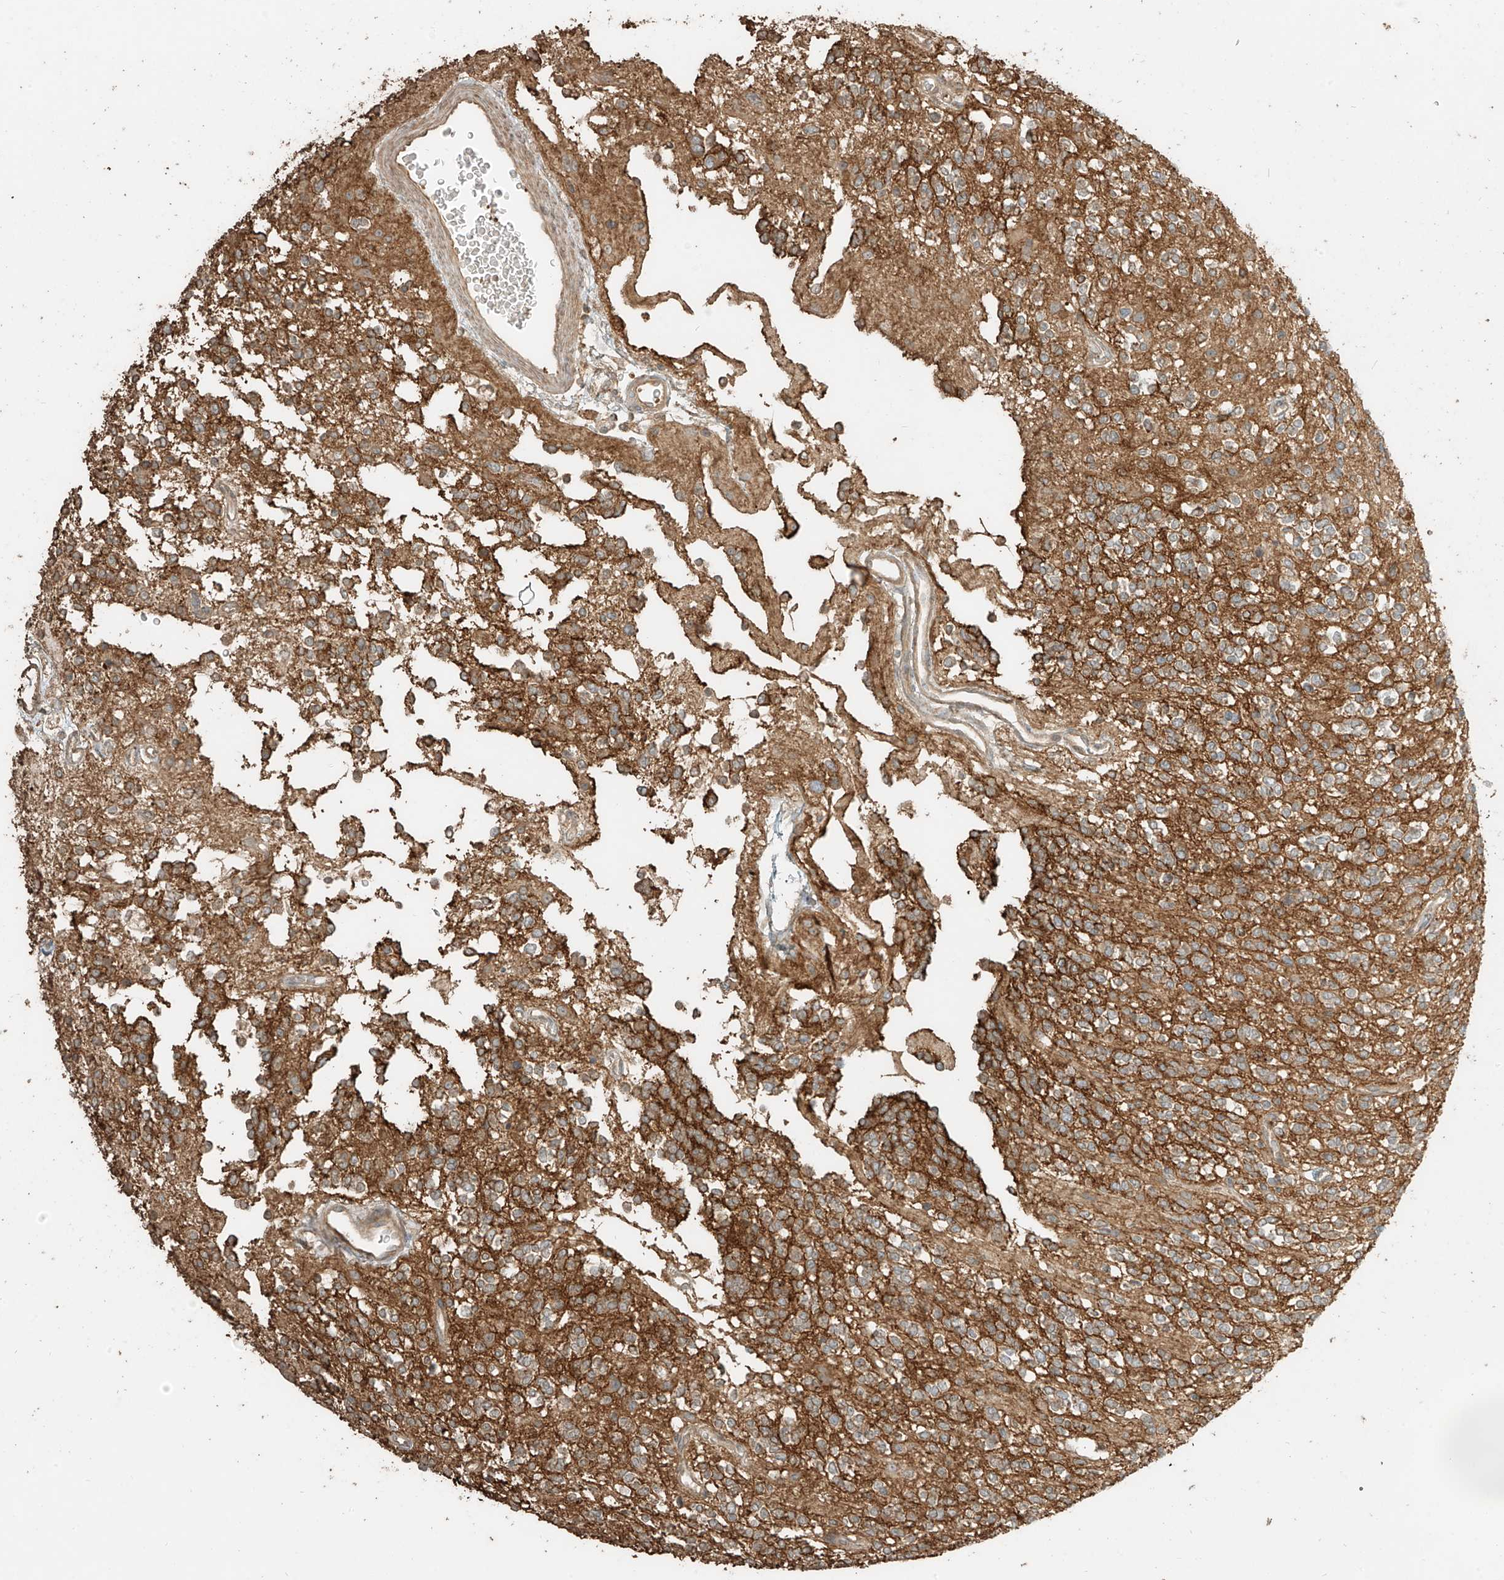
{"staining": {"intensity": "negative", "quantity": "none", "location": "none"}, "tissue": "glioma", "cell_type": "Tumor cells", "image_type": "cancer", "snomed": [{"axis": "morphology", "description": "Glioma, malignant, High grade"}, {"axis": "topography", "description": "Brain"}], "caption": "An immunohistochemistry photomicrograph of glioma is shown. There is no staining in tumor cells of glioma.", "gene": "RFTN2", "patient": {"sex": "male", "age": 34}}